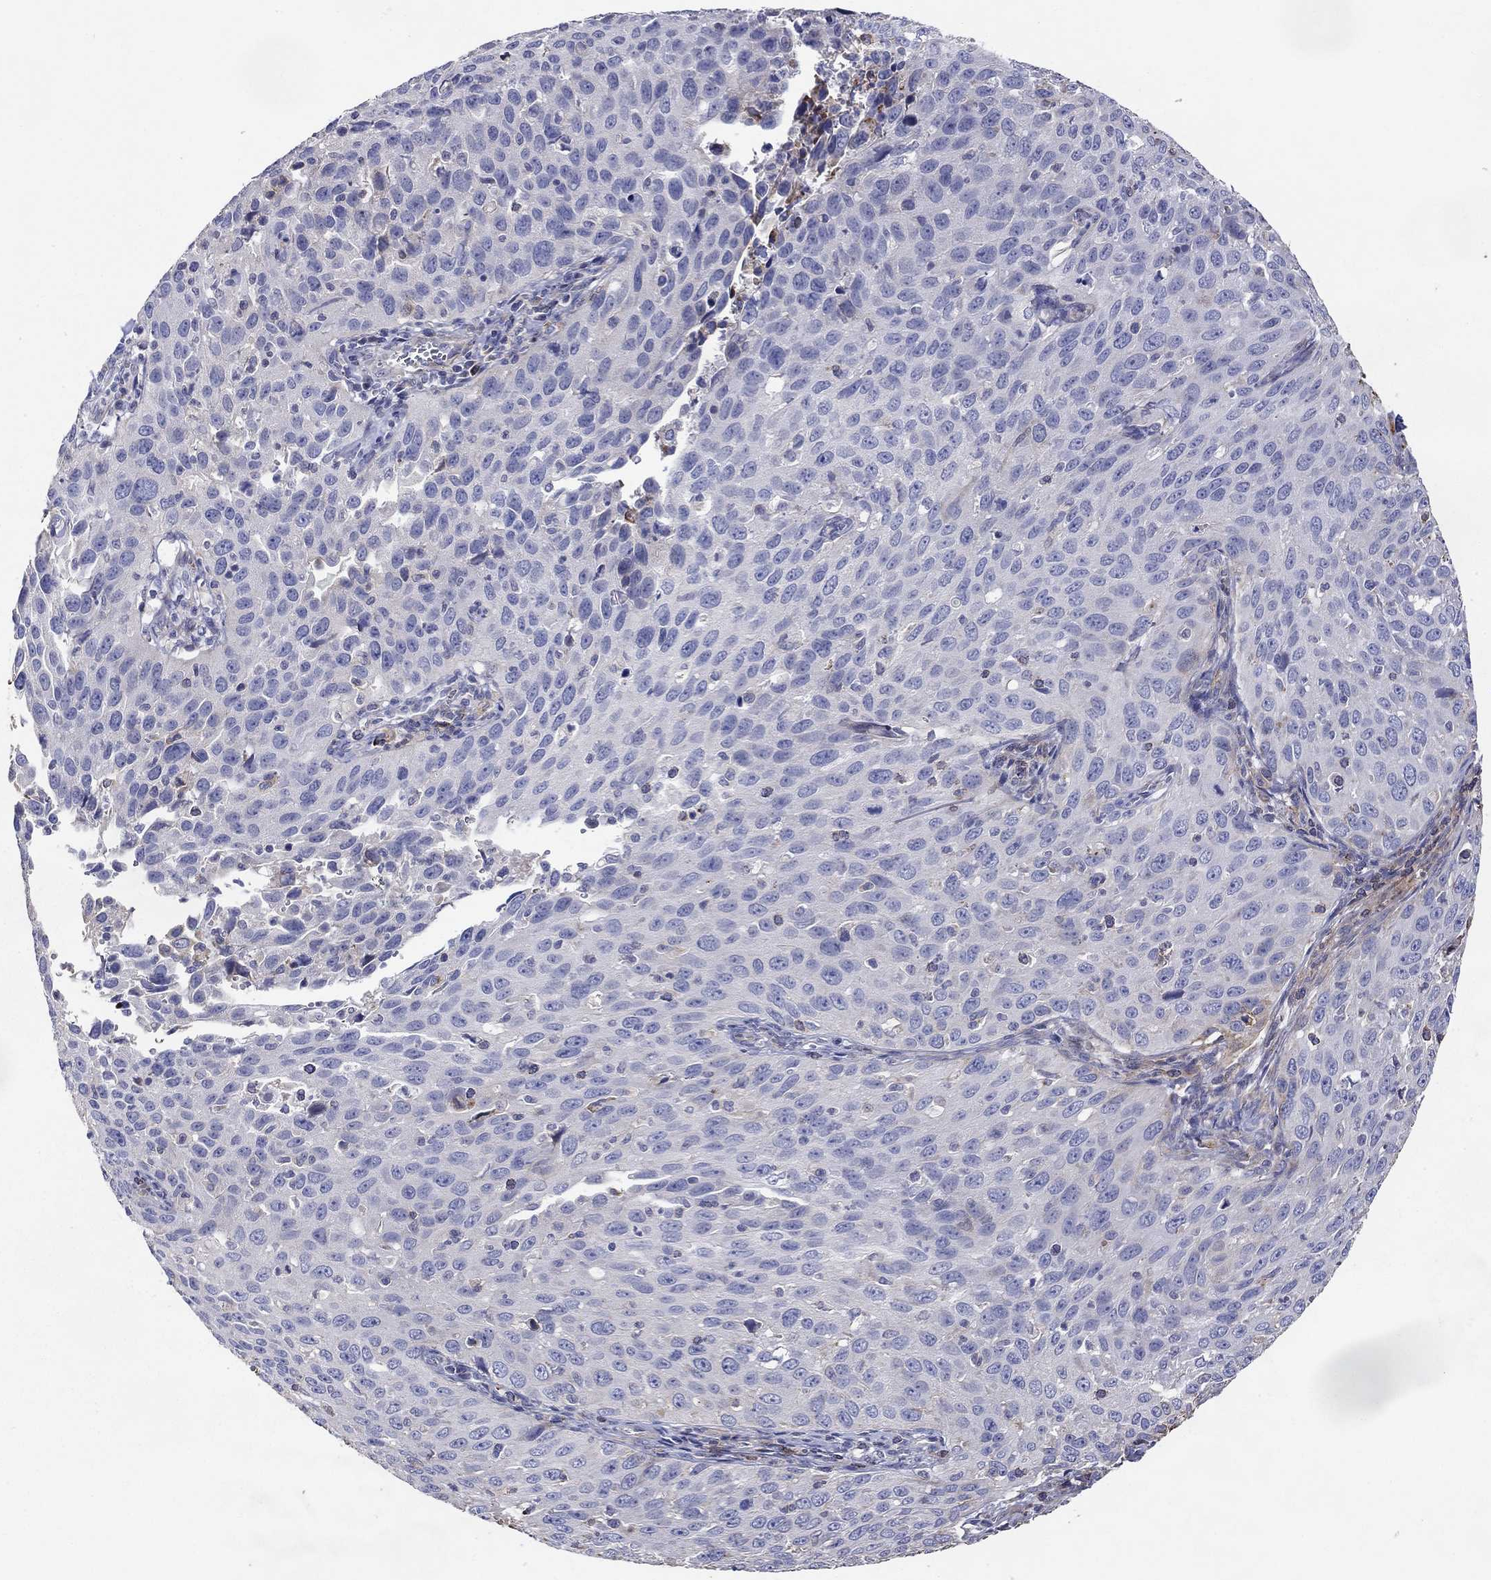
{"staining": {"intensity": "weak", "quantity": "<25%", "location": "cytoplasmic/membranous"}, "tissue": "cervical cancer", "cell_type": "Tumor cells", "image_type": "cancer", "snomed": [{"axis": "morphology", "description": "Squamous cell carcinoma, NOS"}, {"axis": "topography", "description": "Cervix"}], "caption": "The photomicrograph shows no staining of tumor cells in cervical cancer.", "gene": "NPHP1", "patient": {"sex": "female", "age": 26}}